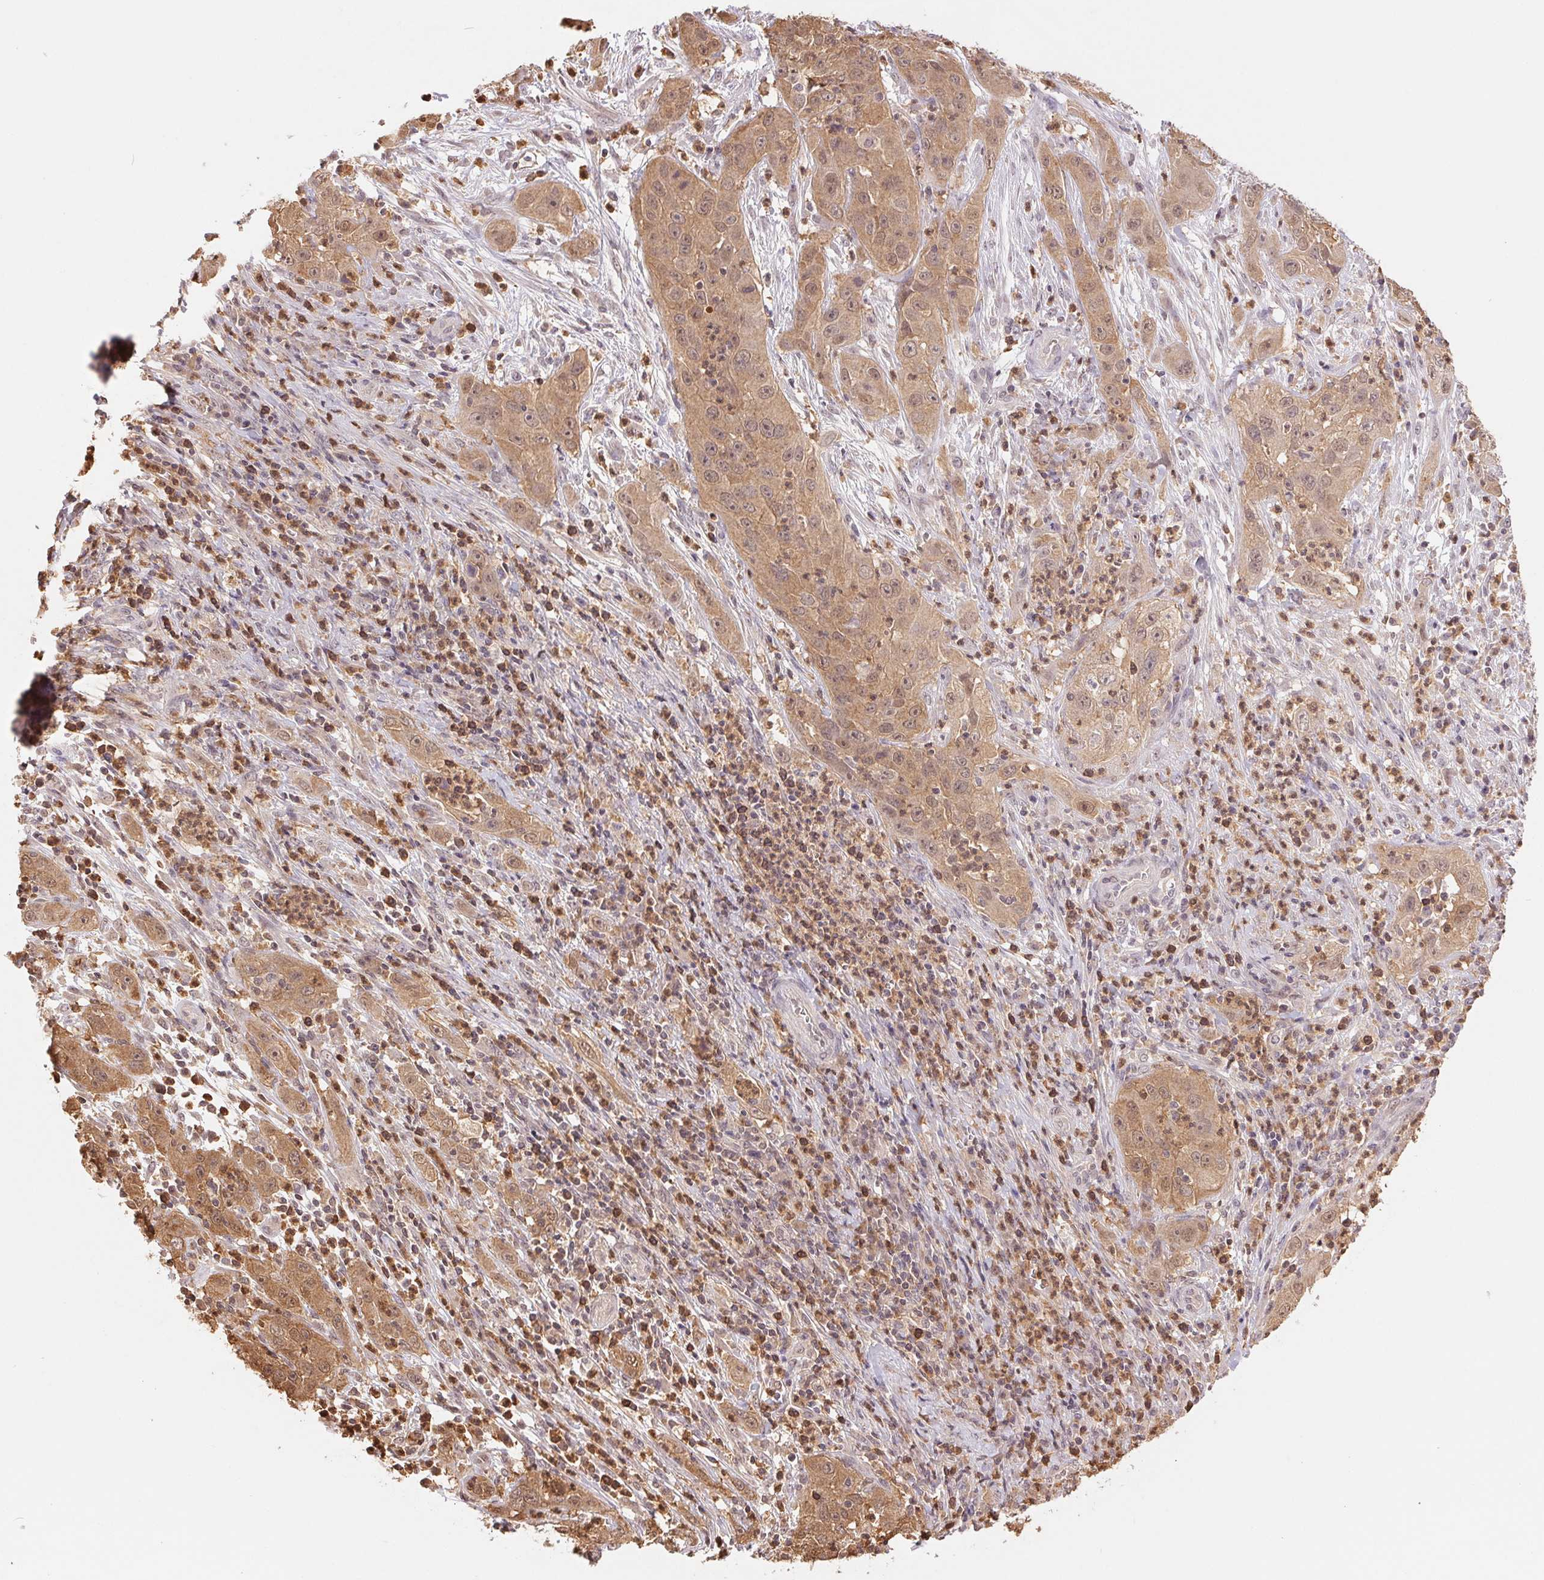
{"staining": {"intensity": "moderate", "quantity": ">75%", "location": "nuclear"}, "tissue": "cervical cancer", "cell_type": "Tumor cells", "image_type": "cancer", "snomed": [{"axis": "morphology", "description": "Squamous cell carcinoma, NOS"}, {"axis": "topography", "description": "Cervix"}], "caption": "Approximately >75% of tumor cells in cervical cancer (squamous cell carcinoma) reveal moderate nuclear protein positivity as visualized by brown immunohistochemical staining.", "gene": "CDC123", "patient": {"sex": "female", "age": 32}}